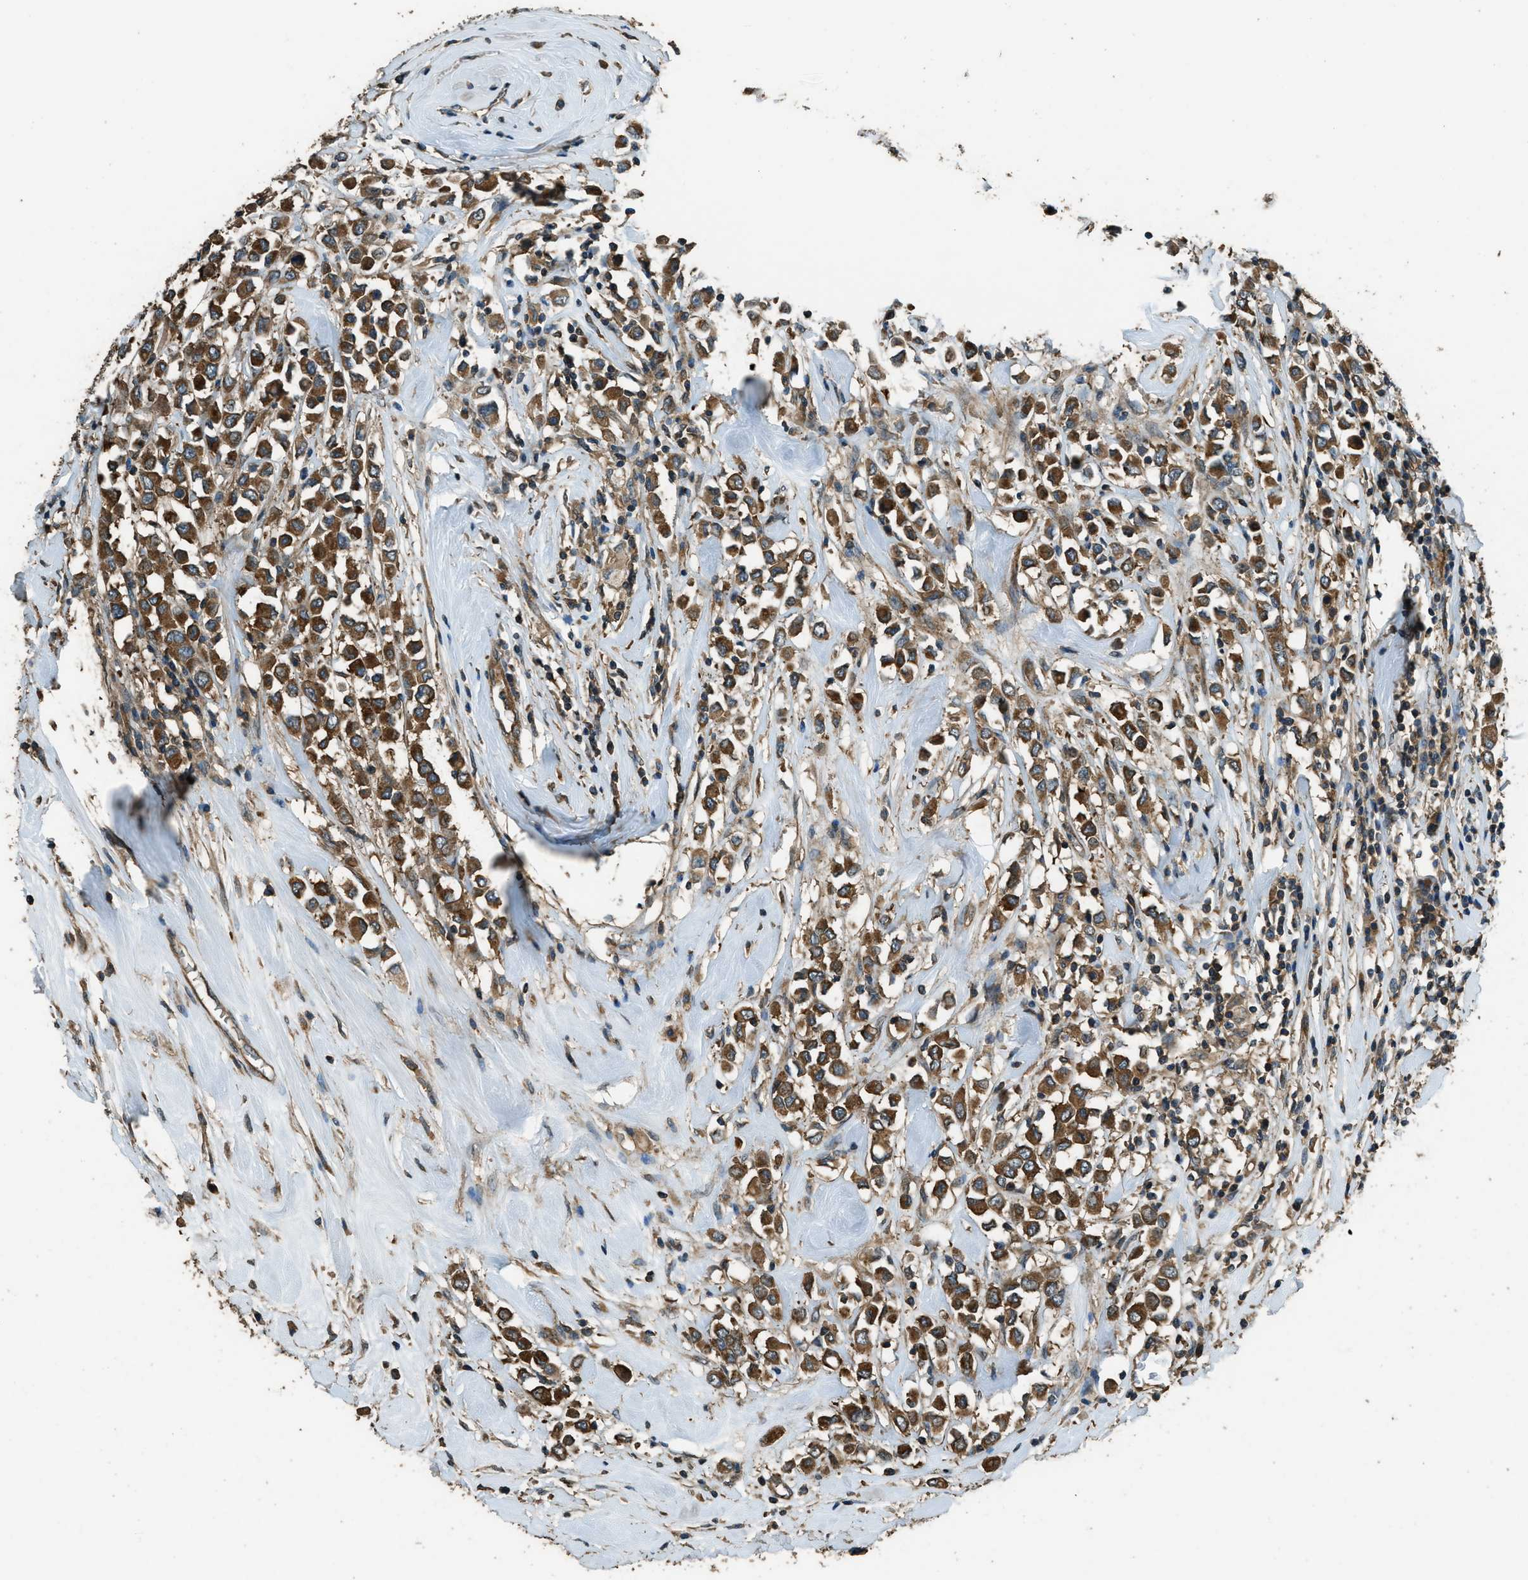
{"staining": {"intensity": "strong", "quantity": ">75%", "location": "cytoplasmic/membranous"}, "tissue": "breast cancer", "cell_type": "Tumor cells", "image_type": "cancer", "snomed": [{"axis": "morphology", "description": "Duct carcinoma"}, {"axis": "topography", "description": "Breast"}], "caption": "Protein expression by immunohistochemistry (IHC) demonstrates strong cytoplasmic/membranous staining in about >75% of tumor cells in breast cancer (infiltrating ductal carcinoma).", "gene": "MARS1", "patient": {"sex": "female", "age": 61}}